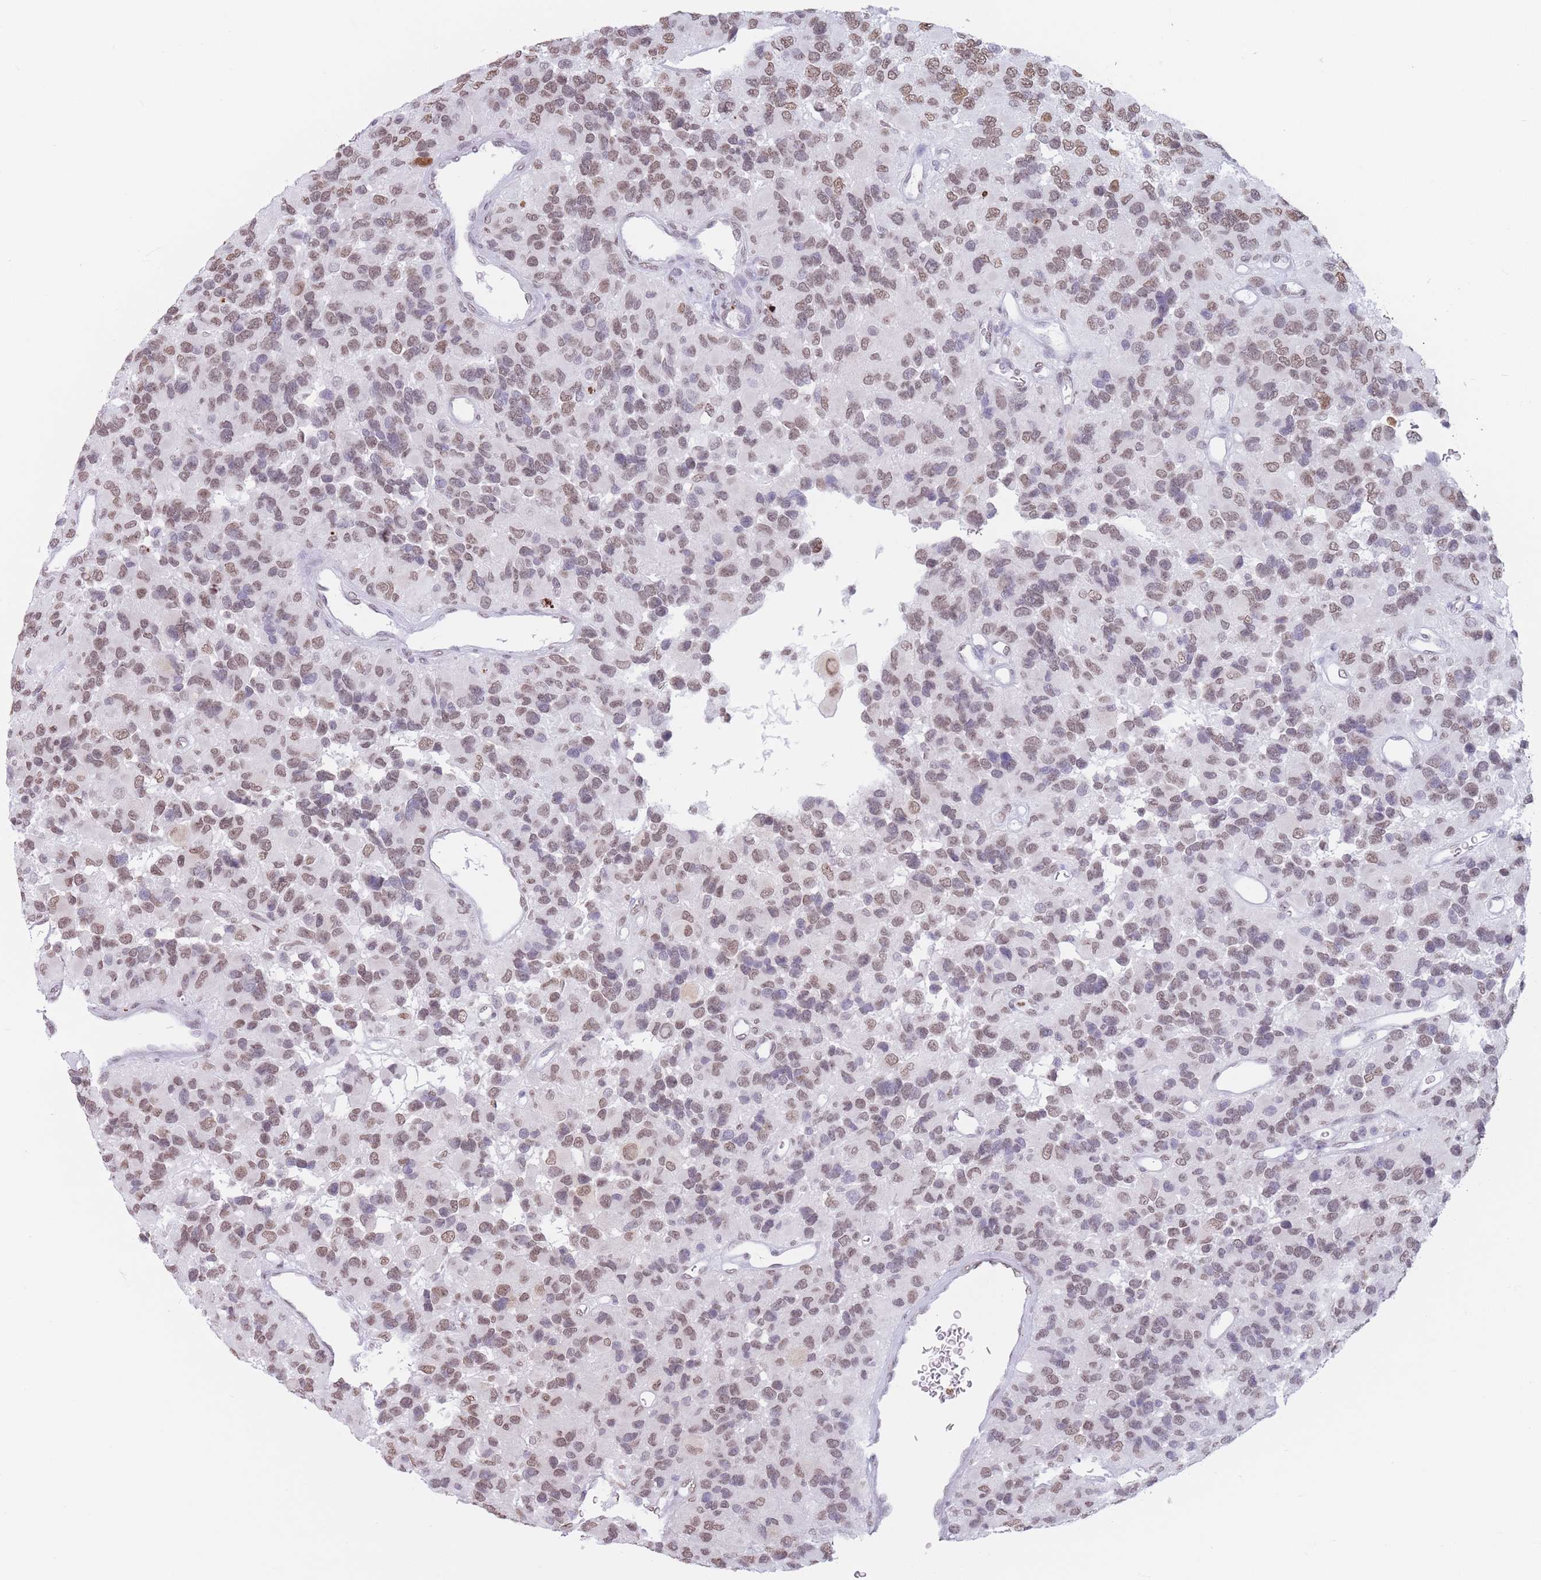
{"staining": {"intensity": "moderate", "quantity": "25%-75%", "location": "nuclear"}, "tissue": "glioma", "cell_type": "Tumor cells", "image_type": "cancer", "snomed": [{"axis": "morphology", "description": "Glioma, malignant, High grade"}, {"axis": "topography", "description": "Brain"}], "caption": "Immunohistochemistry (IHC) photomicrograph of neoplastic tissue: human malignant glioma (high-grade) stained using immunohistochemistry displays medium levels of moderate protein expression localized specifically in the nuclear of tumor cells, appearing as a nuclear brown color.", "gene": "RYK", "patient": {"sex": "male", "age": 77}}